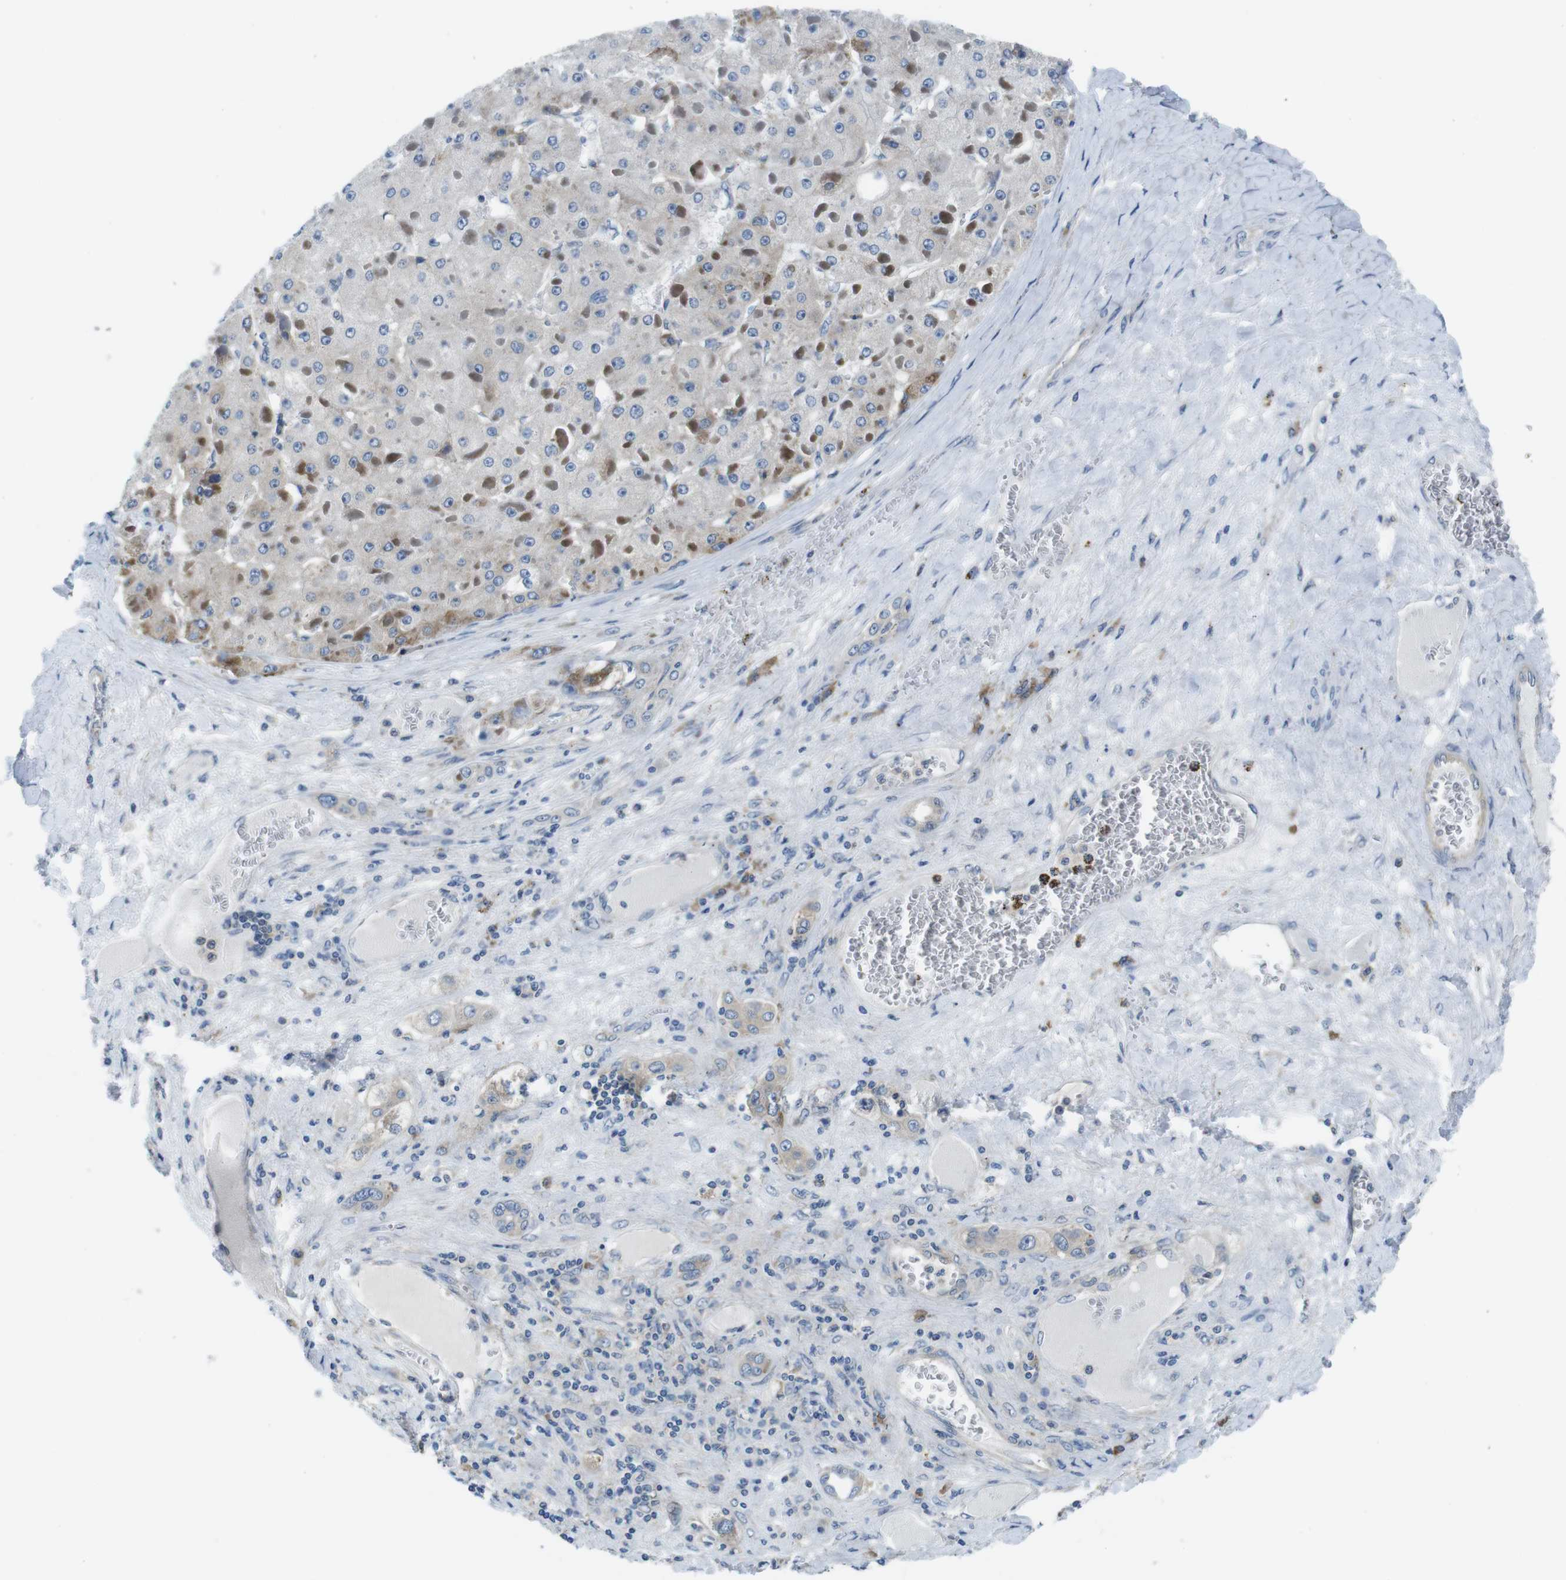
{"staining": {"intensity": "negative", "quantity": "none", "location": "none"}, "tissue": "liver cancer", "cell_type": "Tumor cells", "image_type": "cancer", "snomed": [{"axis": "morphology", "description": "Carcinoma, Hepatocellular, NOS"}, {"axis": "topography", "description": "Liver"}], "caption": "Tumor cells show no significant protein staining in liver hepatocellular carcinoma.", "gene": "EIF2B5", "patient": {"sex": "female", "age": 73}}